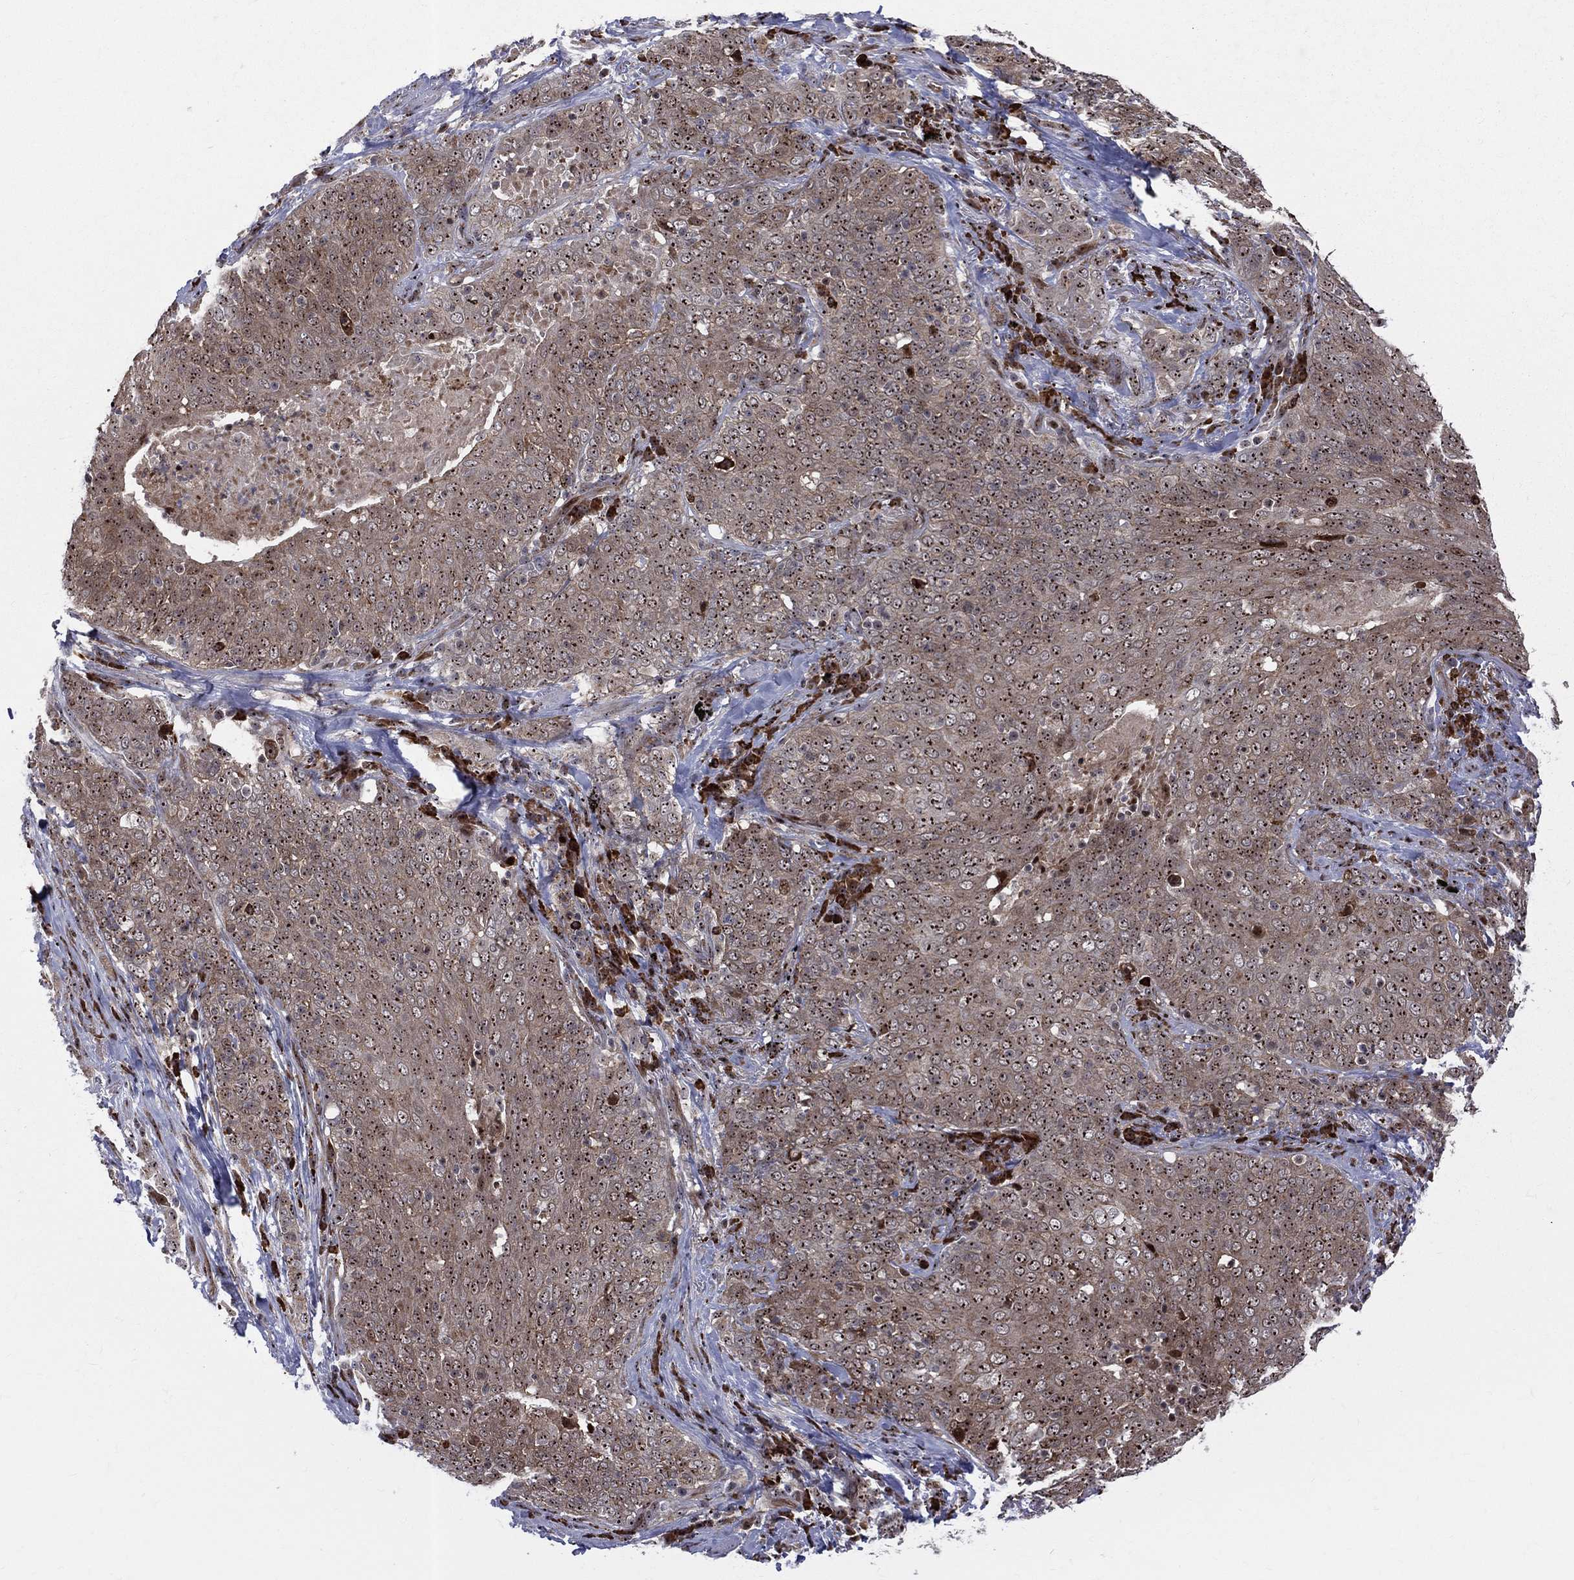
{"staining": {"intensity": "strong", "quantity": ">75%", "location": "nuclear"}, "tissue": "lung cancer", "cell_type": "Tumor cells", "image_type": "cancer", "snomed": [{"axis": "morphology", "description": "Squamous cell carcinoma, NOS"}, {"axis": "topography", "description": "Lung"}], "caption": "Immunohistochemical staining of human lung cancer (squamous cell carcinoma) demonstrates high levels of strong nuclear protein positivity in approximately >75% of tumor cells. The staining was performed using DAB, with brown indicating positive protein expression. Nuclei are stained blue with hematoxylin.", "gene": "VHL", "patient": {"sex": "male", "age": 82}}